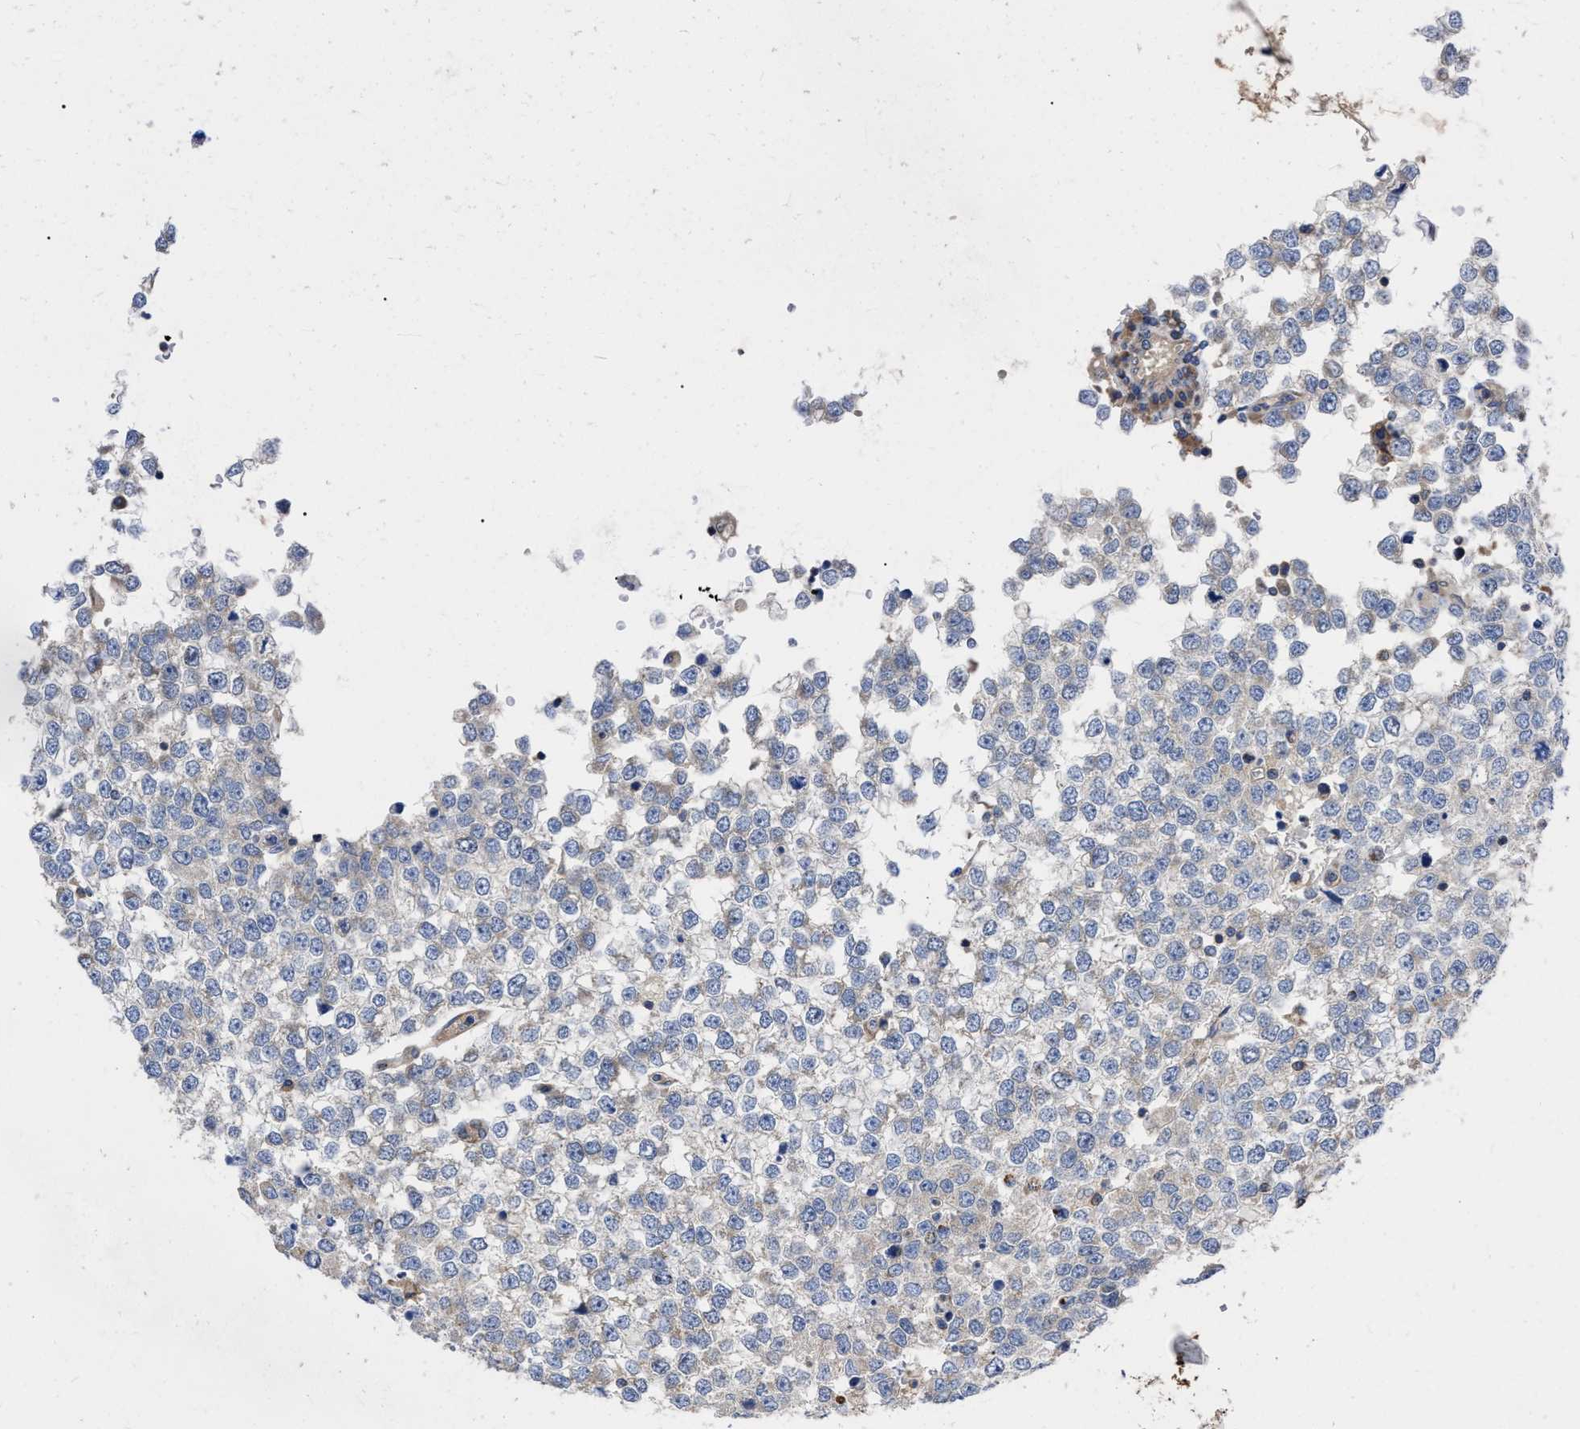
{"staining": {"intensity": "weak", "quantity": "25%-75%", "location": "cytoplasmic/membranous"}, "tissue": "testis cancer", "cell_type": "Tumor cells", "image_type": "cancer", "snomed": [{"axis": "morphology", "description": "Seminoma, NOS"}, {"axis": "topography", "description": "Testis"}], "caption": "IHC of seminoma (testis) exhibits low levels of weak cytoplasmic/membranous expression in approximately 25%-75% of tumor cells.", "gene": "CDKN2C", "patient": {"sex": "male", "age": 65}}